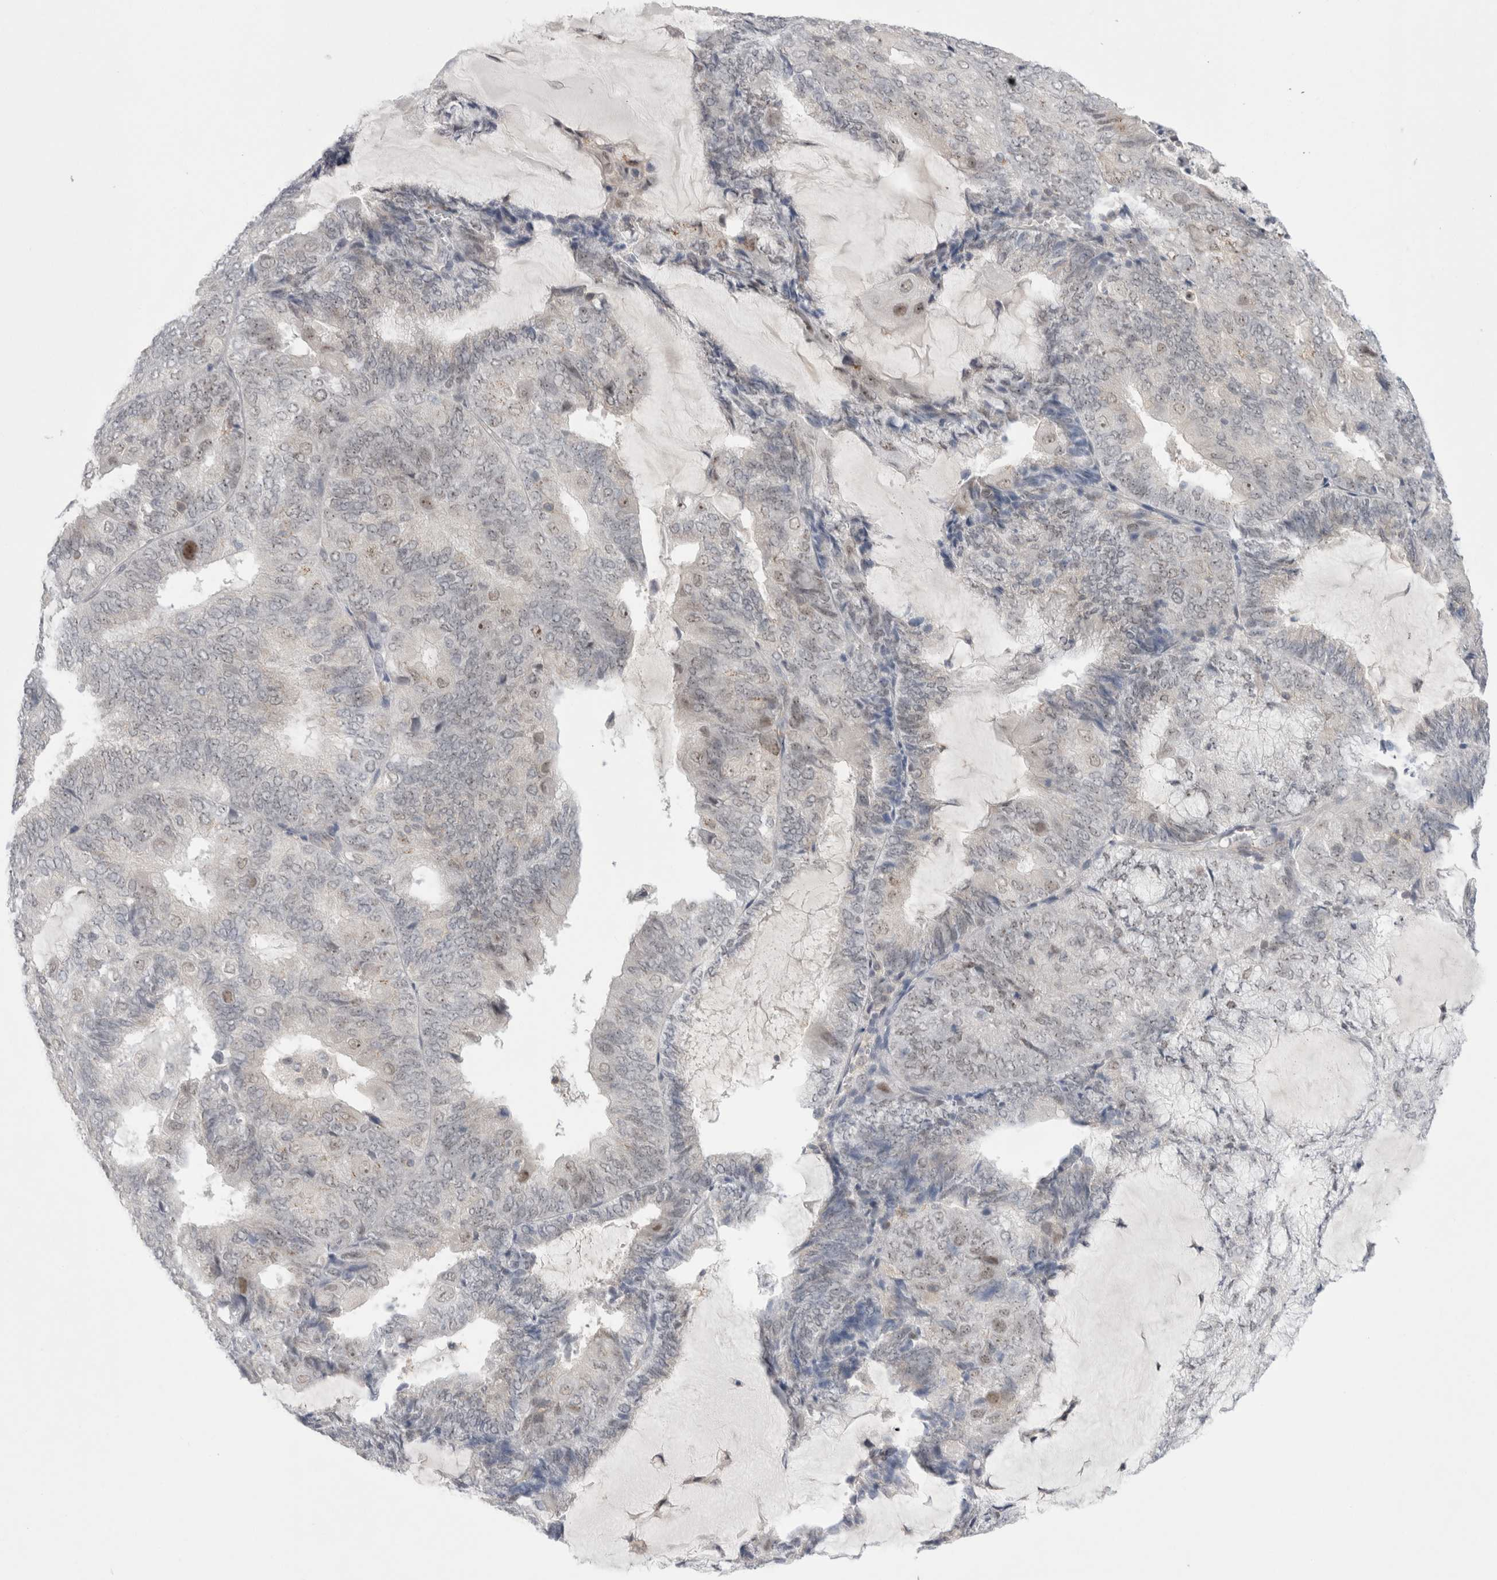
{"staining": {"intensity": "weak", "quantity": "25%-75%", "location": "nuclear"}, "tissue": "endometrial cancer", "cell_type": "Tumor cells", "image_type": "cancer", "snomed": [{"axis": "morphology", "description": "Adenocarcinoma, NOS"}, {"axis": "topography", "description": "Endometrium"}], "caption": "A brown stain shows weak nuclear expression of a protein in endometrial cancer (adenocarcinoma) tumor cells.", "gene": "CERS5", "patient": {"sex": "female", "age": 81}}